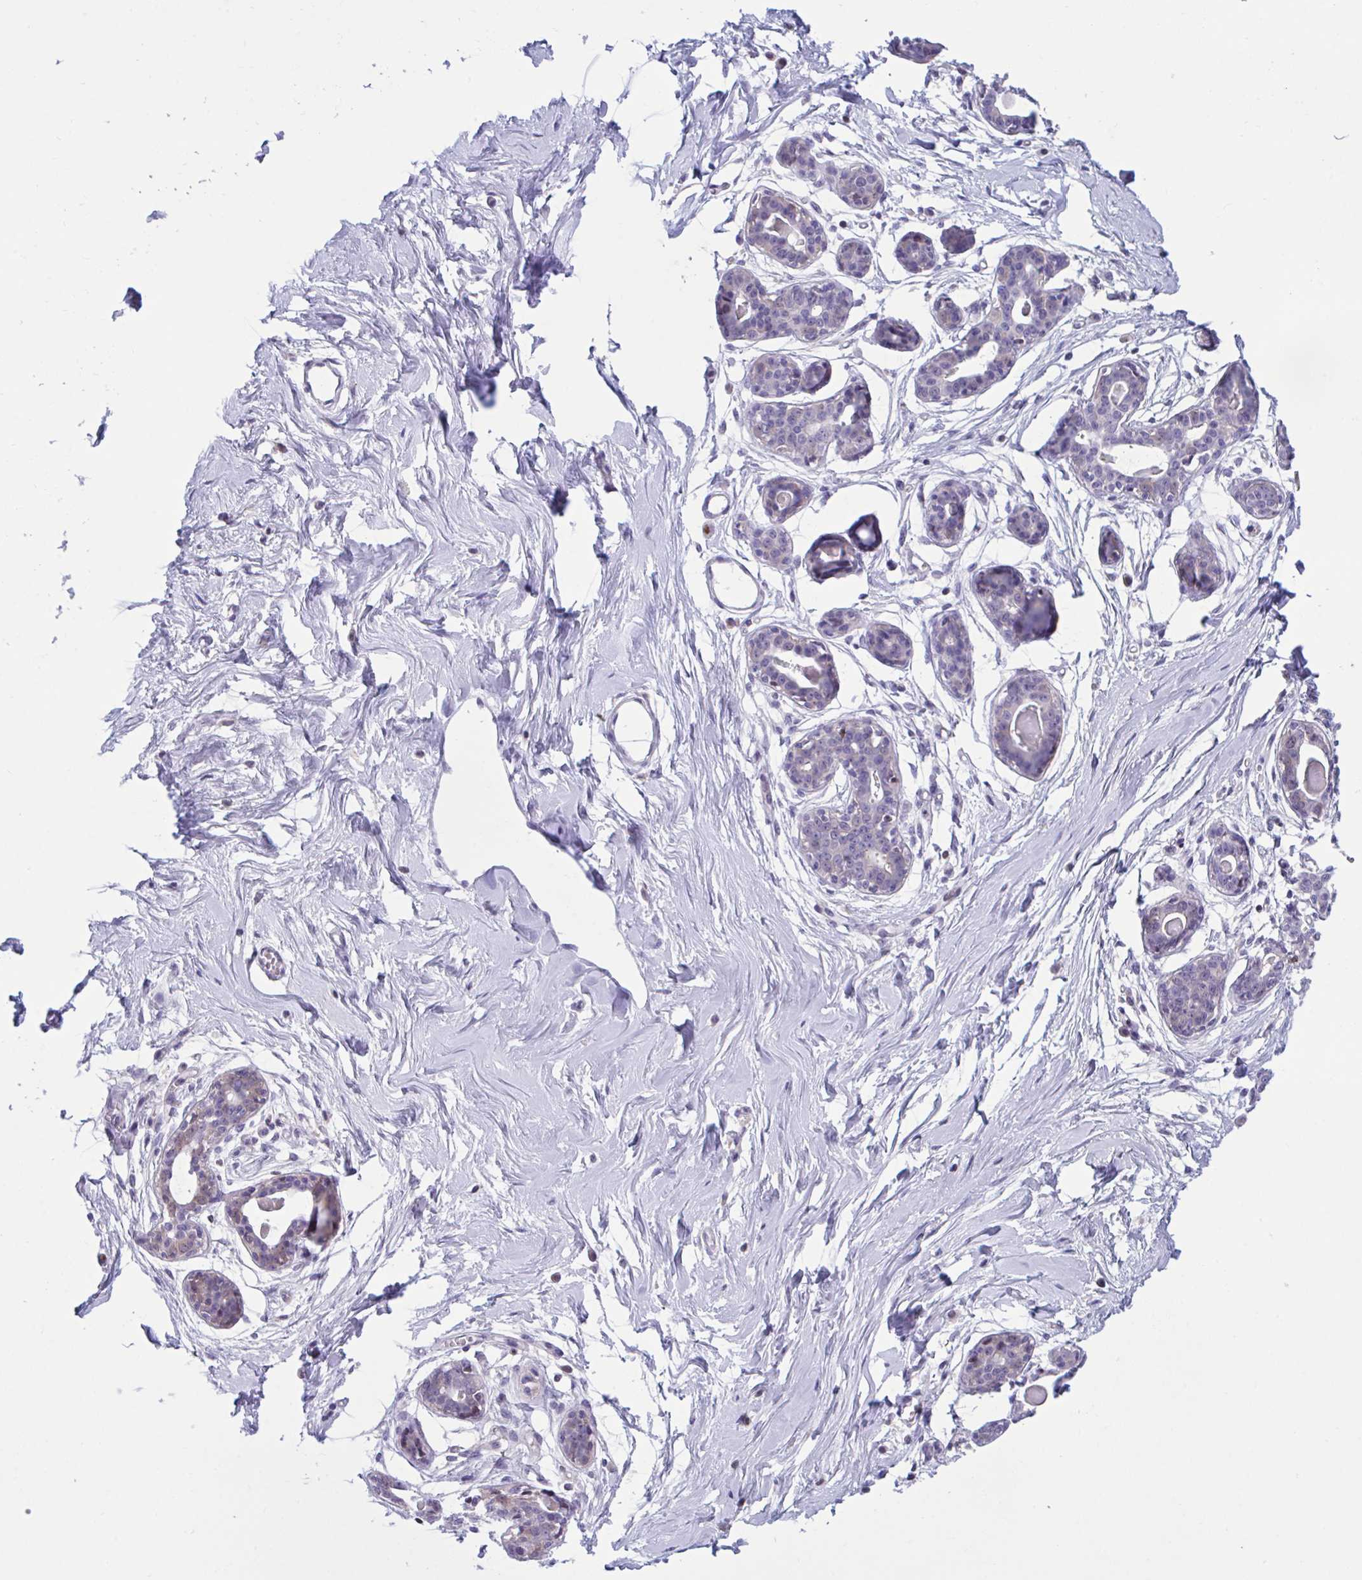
{"staining": {"intensity": "negative", "quantity": "none", "location": "none"}, "tissue": "breast", "cell_type": "Adipocytes", "image_type": "normal", "snomed": [{"axis": "morphology", "description": "Normal tissue, NOS"}, {"axis": "topography", "description": "Breast"}], "caption": "IHC of unremarkable human breast exhibits no expression in adipocytes. (DAB (3,3'-diaminobenzidine) immunohistochemistry with hematoxylin counter stain).", "gene": "SNX11", "patient": {"sex": "female", "age": 45}}